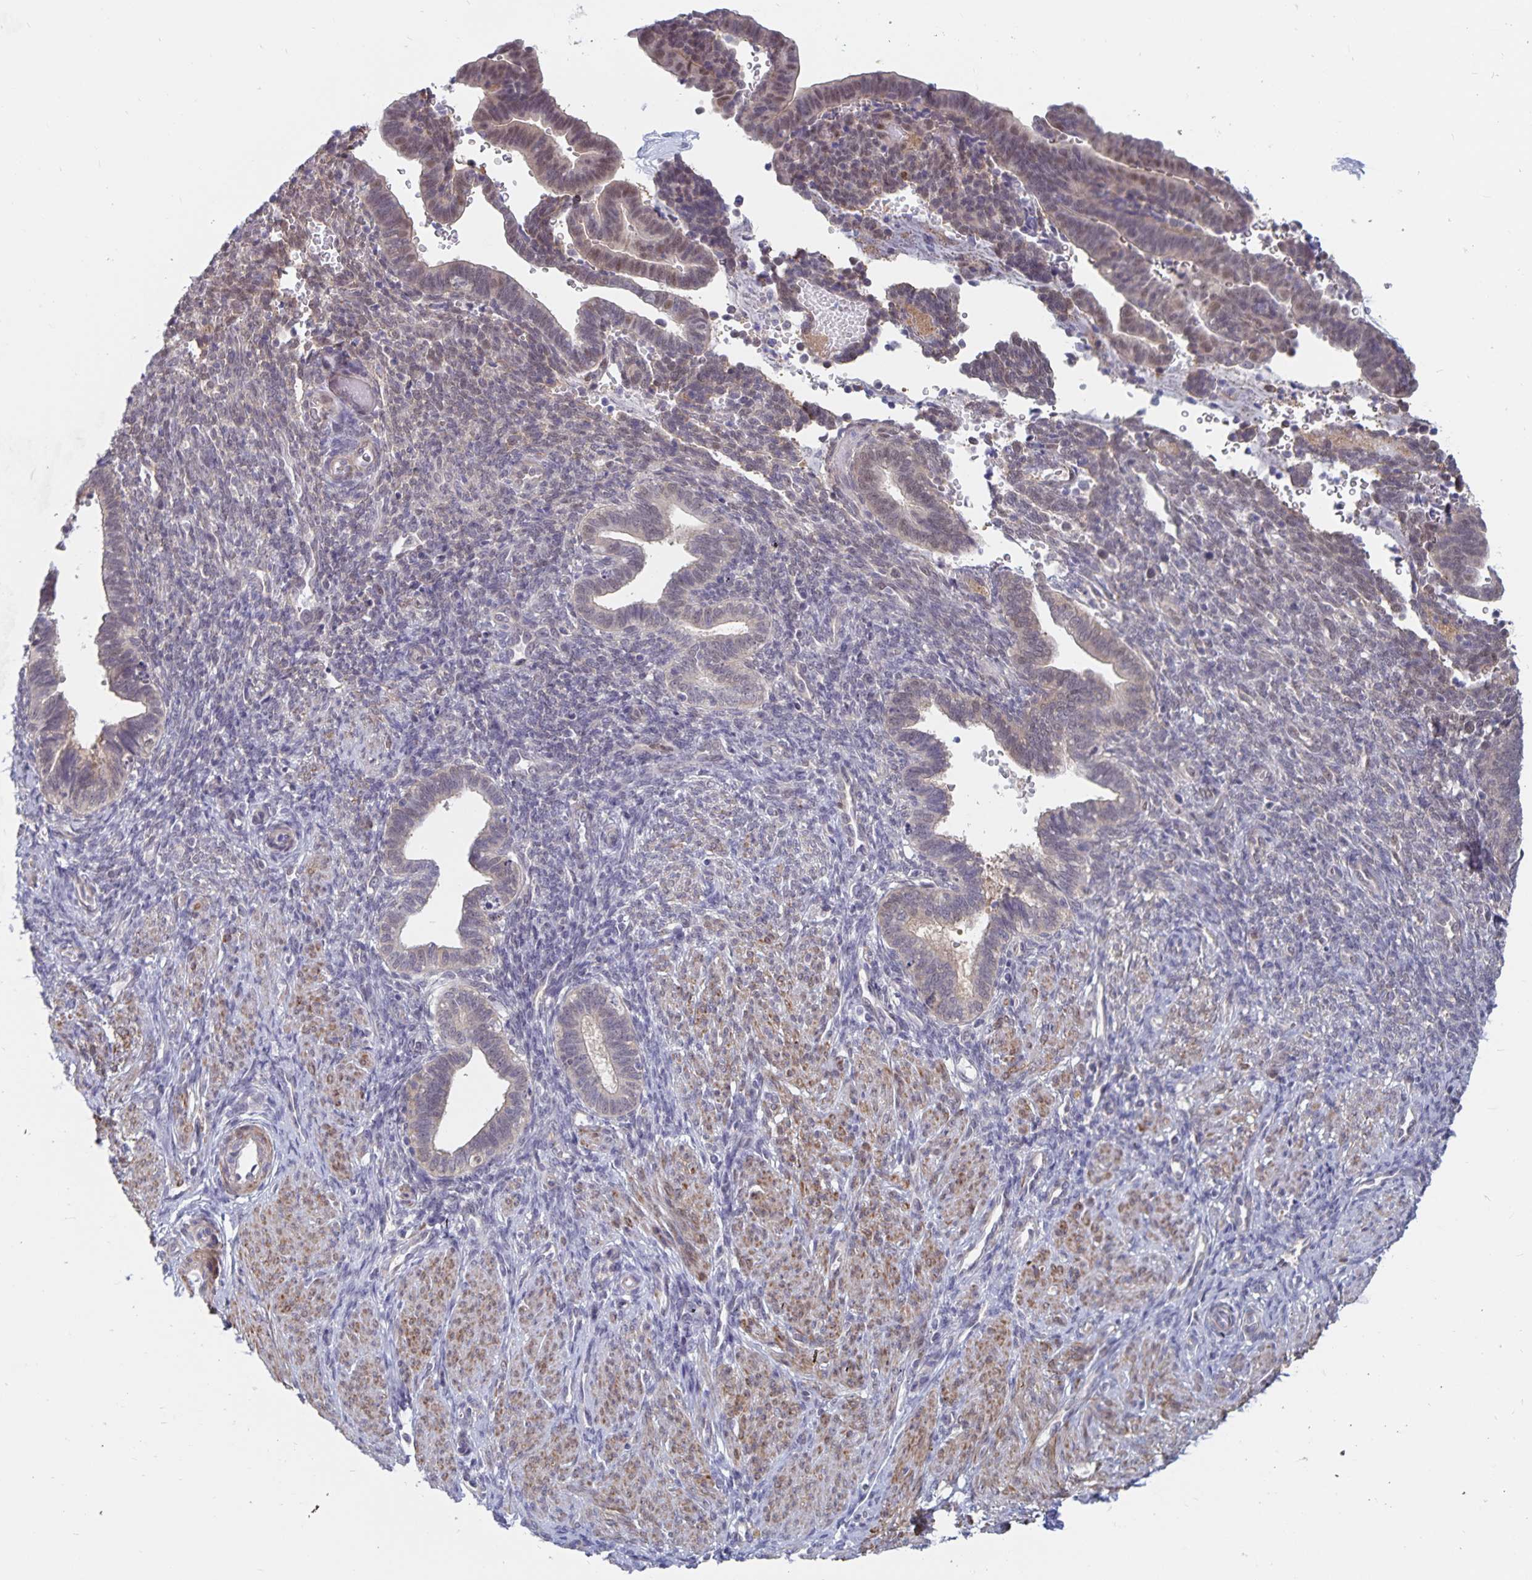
{"staining": {"intensity": "negative", "quantity": "none", "location": "none"}, "tissue": "endometrium", "cell_type": "Cells in endometrial stroma", "image_type": "normal", "snomed": [{"axis": "morphology", "description": "Normal tissue, NOS"}, {"axis": "topography", "description": "Endometrium"}], "caption": "Endometrium stained for a protein using immunohistochemistry demonstrates no expression cells in endometrial stroma.", "gene": "BAG6", "patient": {"sex": "female", "age": 34}}